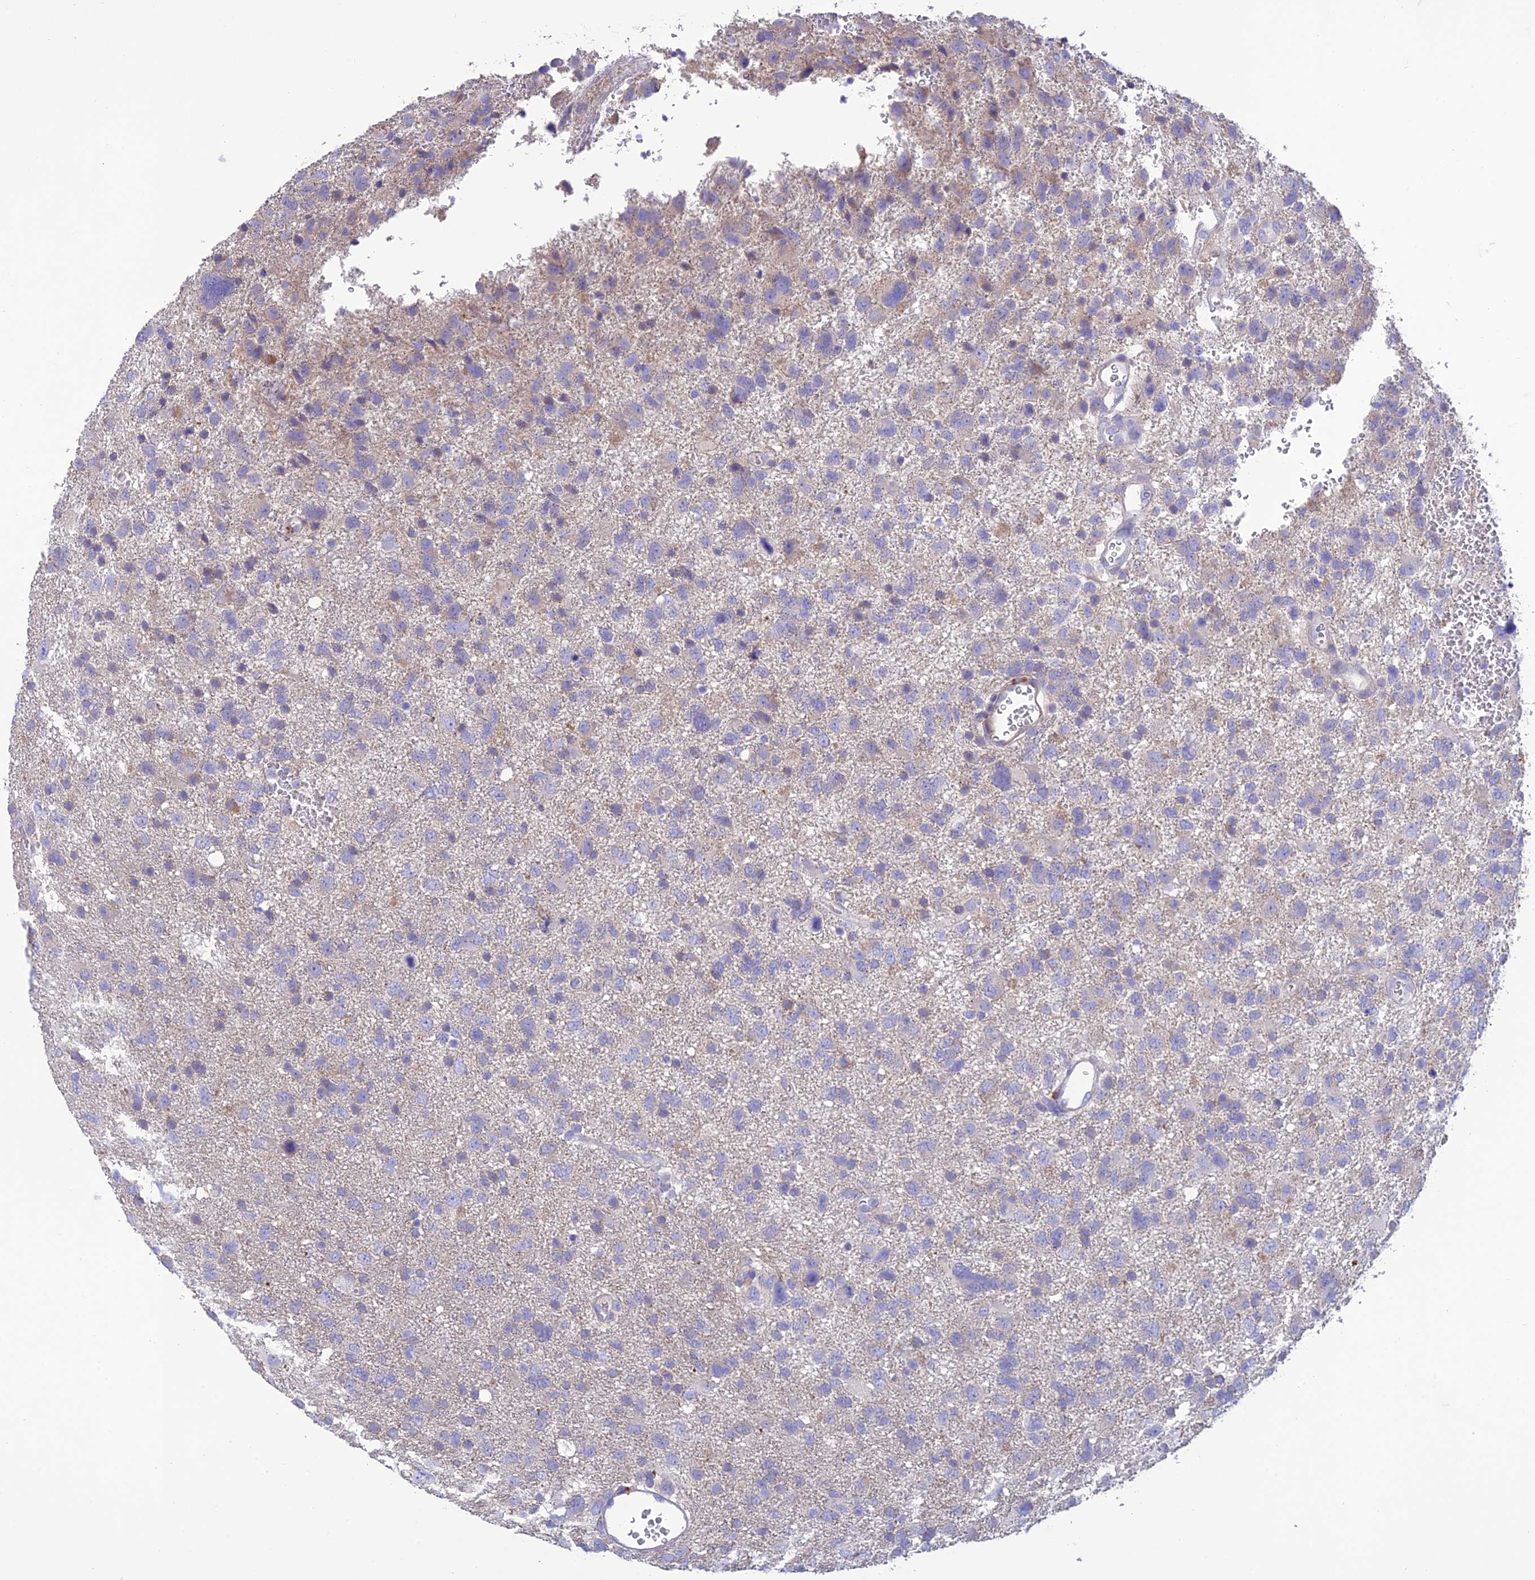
{"staining": {"intensity": "weak", "quantity": "<25%", "location": "cytoplasmic/membranous"}, "tissue": "glioma", "cell_type": "Tumor cells", "image_type": "cancer", "snomed": [{"axis": "morphology", "description": "Glioma, malignant, High grade"}, {"axis": "topography", "description": "Brain"}], "caption": "Human glioma stained for a protein using immunohistochemistry (IHC) reveals no staining in tumor cells.", "gene": "SFT2D2", "patient": {"sex": "male", "age": 61}}